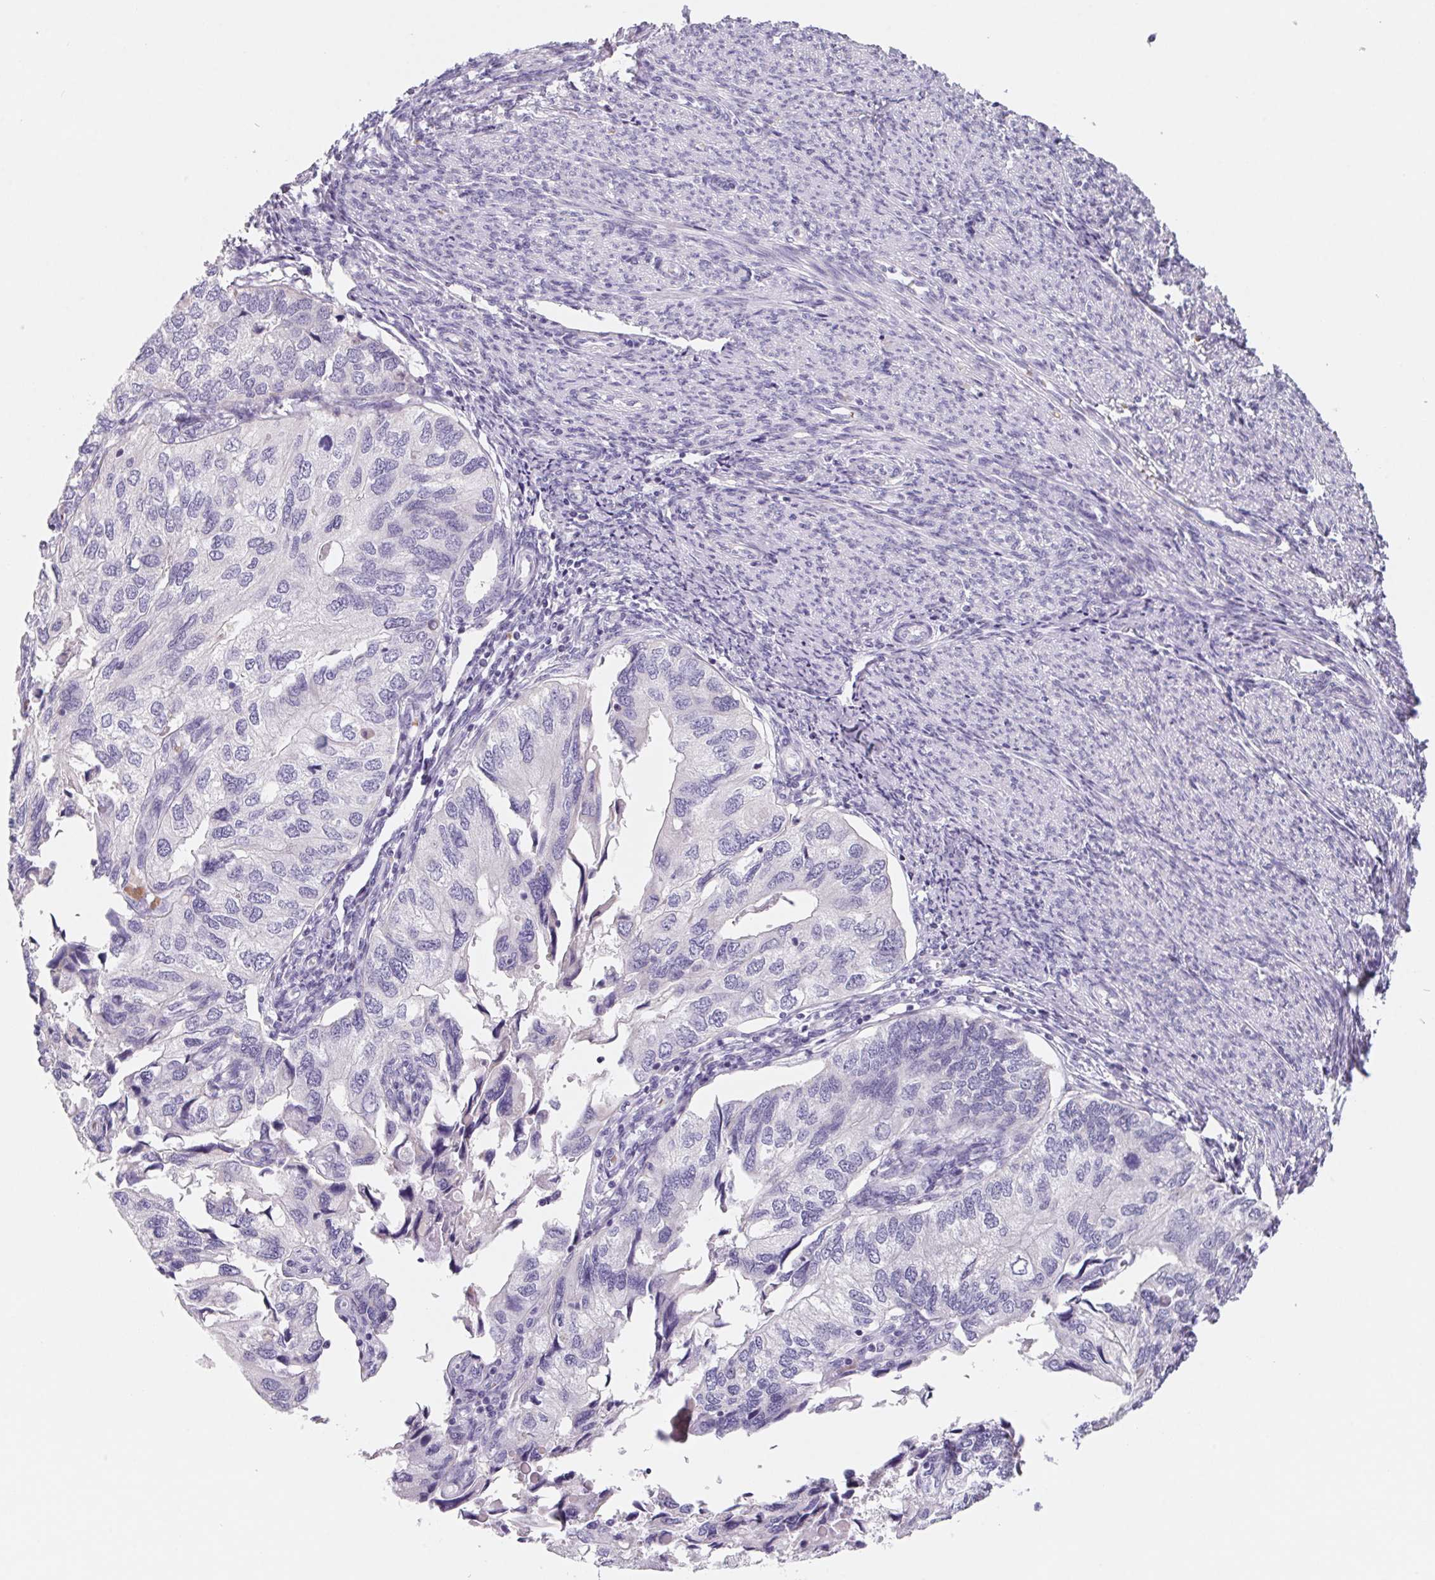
{"staining": {"intensity": "negative", "quantity": "none", "location": "none"}, "tissue": "endometrial cancer", "cell_type": "Tumor cells", "image_type": "cancer", "snomed": [{"axis": "morphology", "description": "Carcinoma, NOS"}, {"axis": "topography", "description": "Uterus"}], "caption": "DAB (3,3'-diaminobenzidine) immunohistochemical staining of human carcinoma (endometrial) displays no significant positivity in tumor cells. (Brightfield microscopy of DAB (3,3'-diaminobenzidine) immunohistochemistry (IHC) at high magnification).", "gene": "FDX1", "patient": {"sex": "female", "age": 76}}